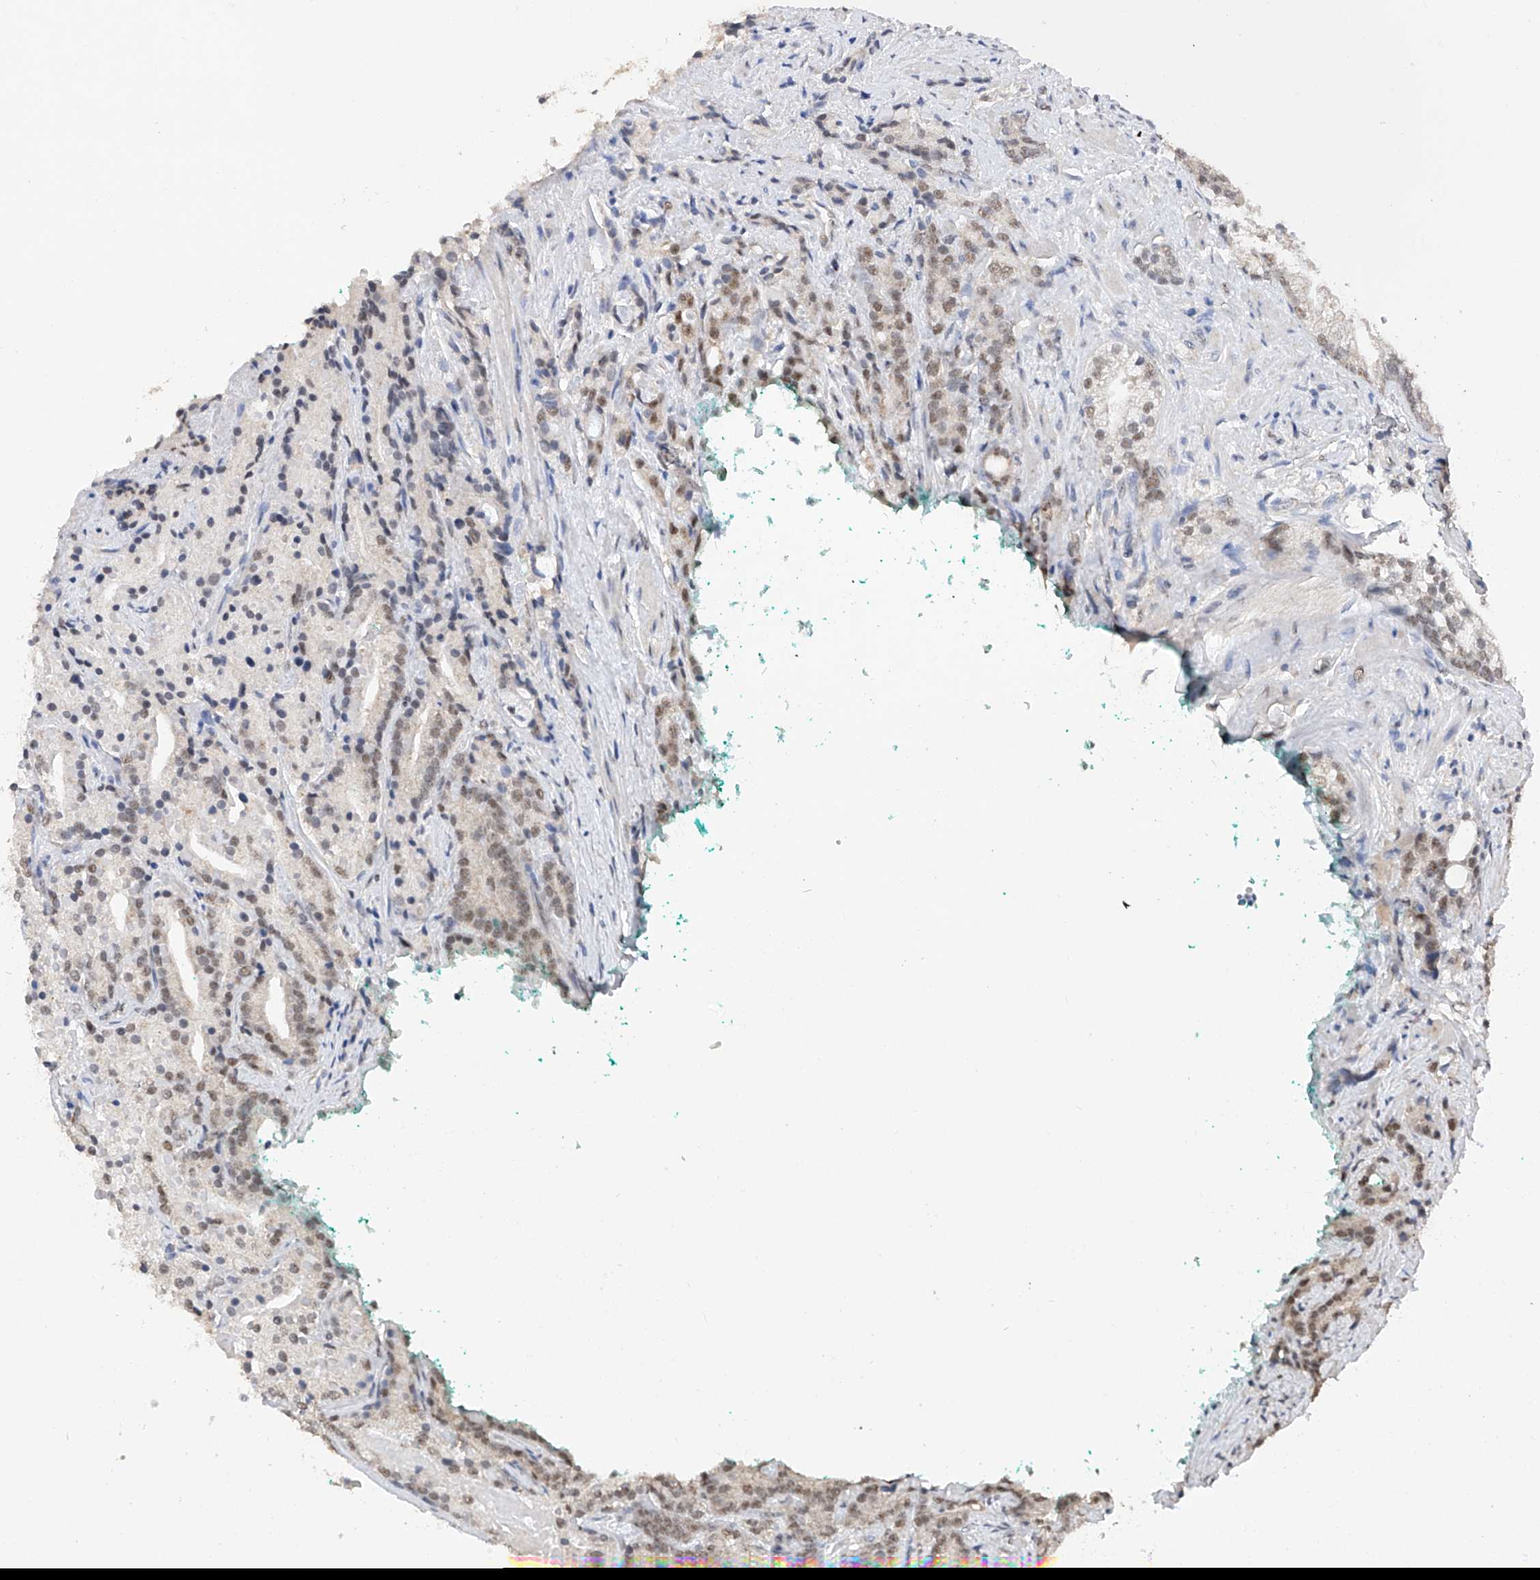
{"staining": {"intensity": "weak", "quantity": "<25%", "location": "nuclear"}, "tissue": "prostate cancer", "cell_type": "Tumor cells", "image_type": "cancer", "snomed": [{"axis": "morphology", "description": "Adenocarcinoma, High grade"}, {"axis": "topography", "description": "Prostate"}], "caption": "High magnification brightfield microscopy of prostate adenocarcinoma (high-grade) stained with DAB (brown) and counterstained with hematoxylin (blue): tumor cells show no significant positivity. (Immunohistochemistry (ihc), brightfield microscopy, high magnification).", "gene": "DMAP1", "patient": {"sex": "male", "age": 57}}